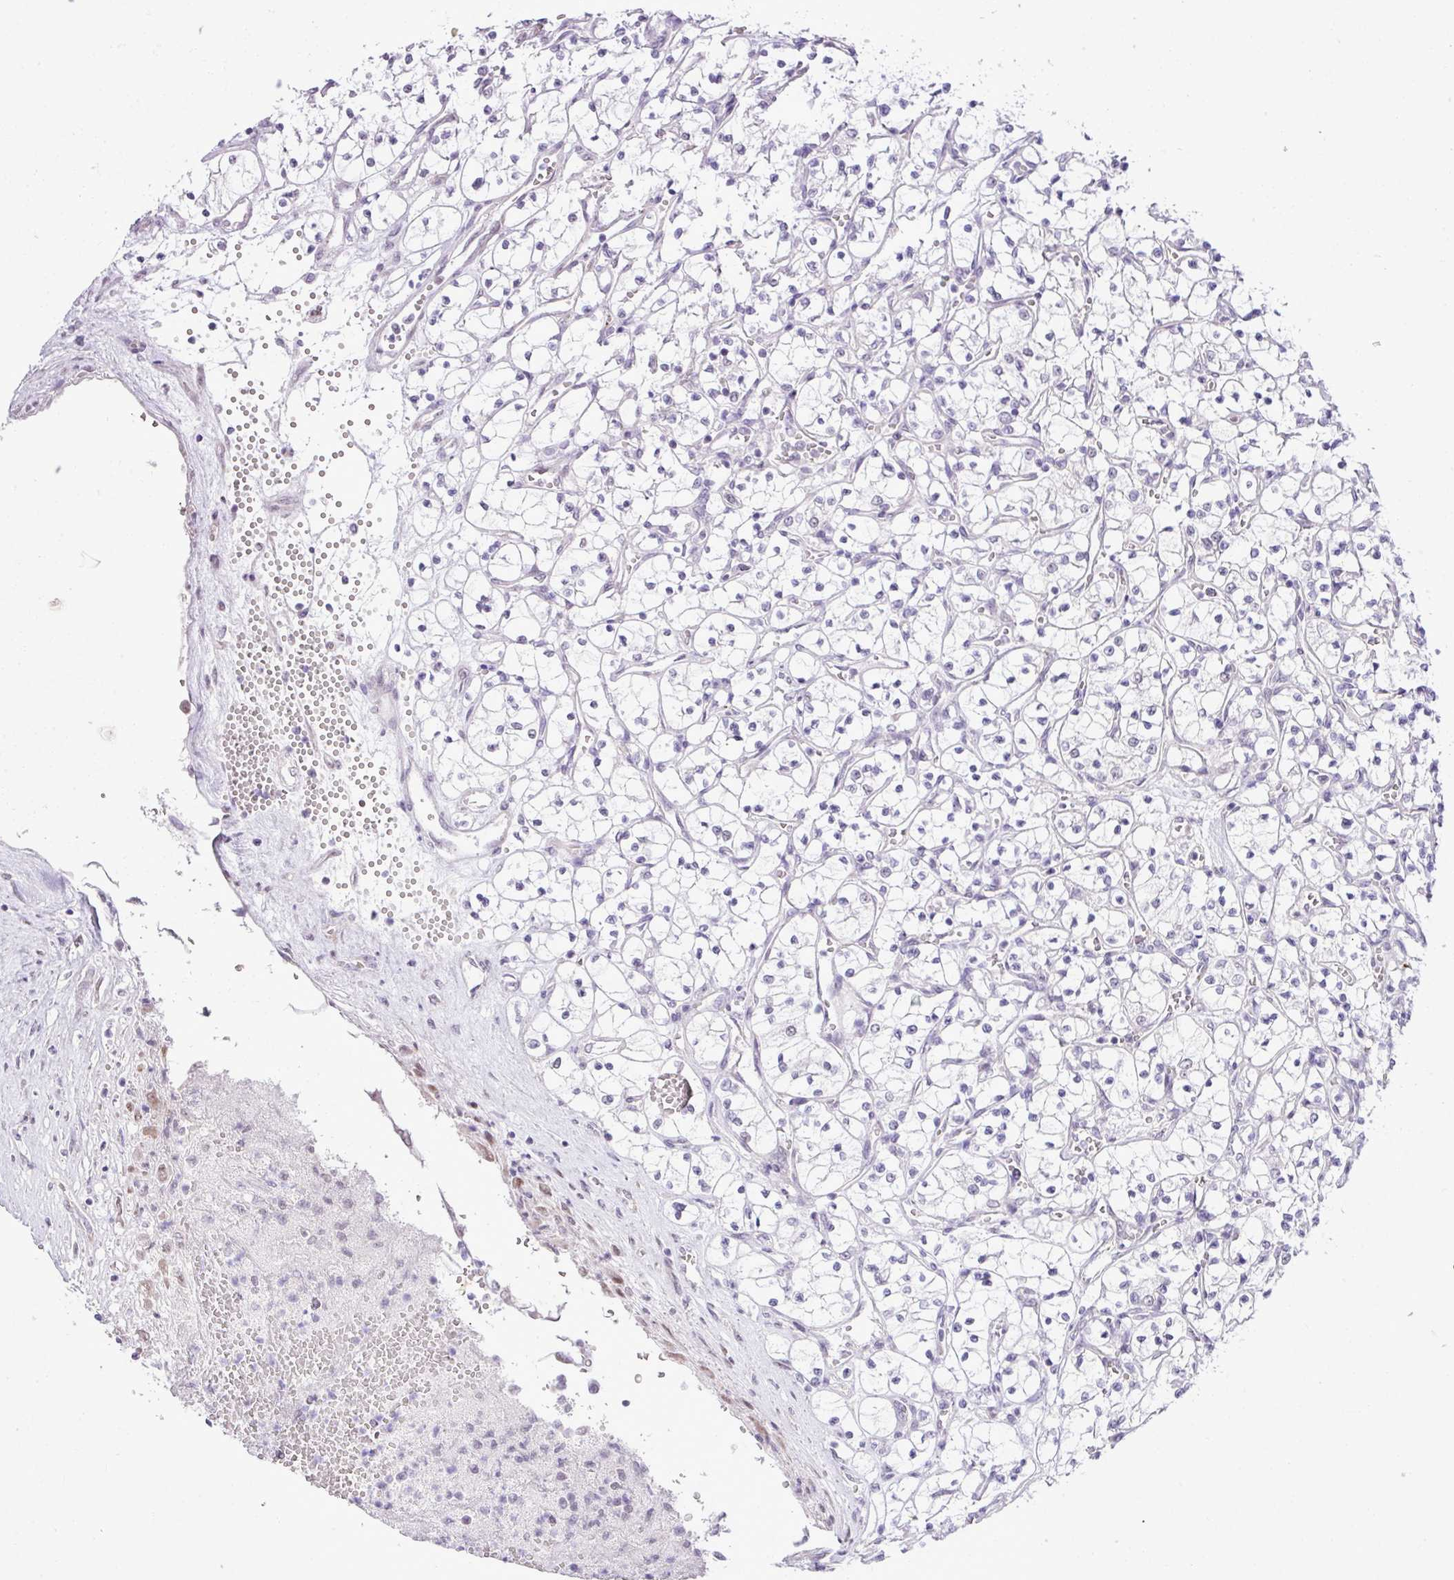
{"staining": {"intensity": "negative", "quantity": "none", "location": "none"}, "tissue": "renal cancer", "cell_type": "Tumor cells", "image_type": "cancer", "snomed": [{"axis": "morphology", "description": "Adenocarcinoma, NOS"}, {"axis": "topography", "description": "Kidney"}], "caption": "Tumor cells are negative for protein expression in human adenocarcinoma (renal).", "gene": "ELOA2", "patient": {"sex": "female", "age": 69}}